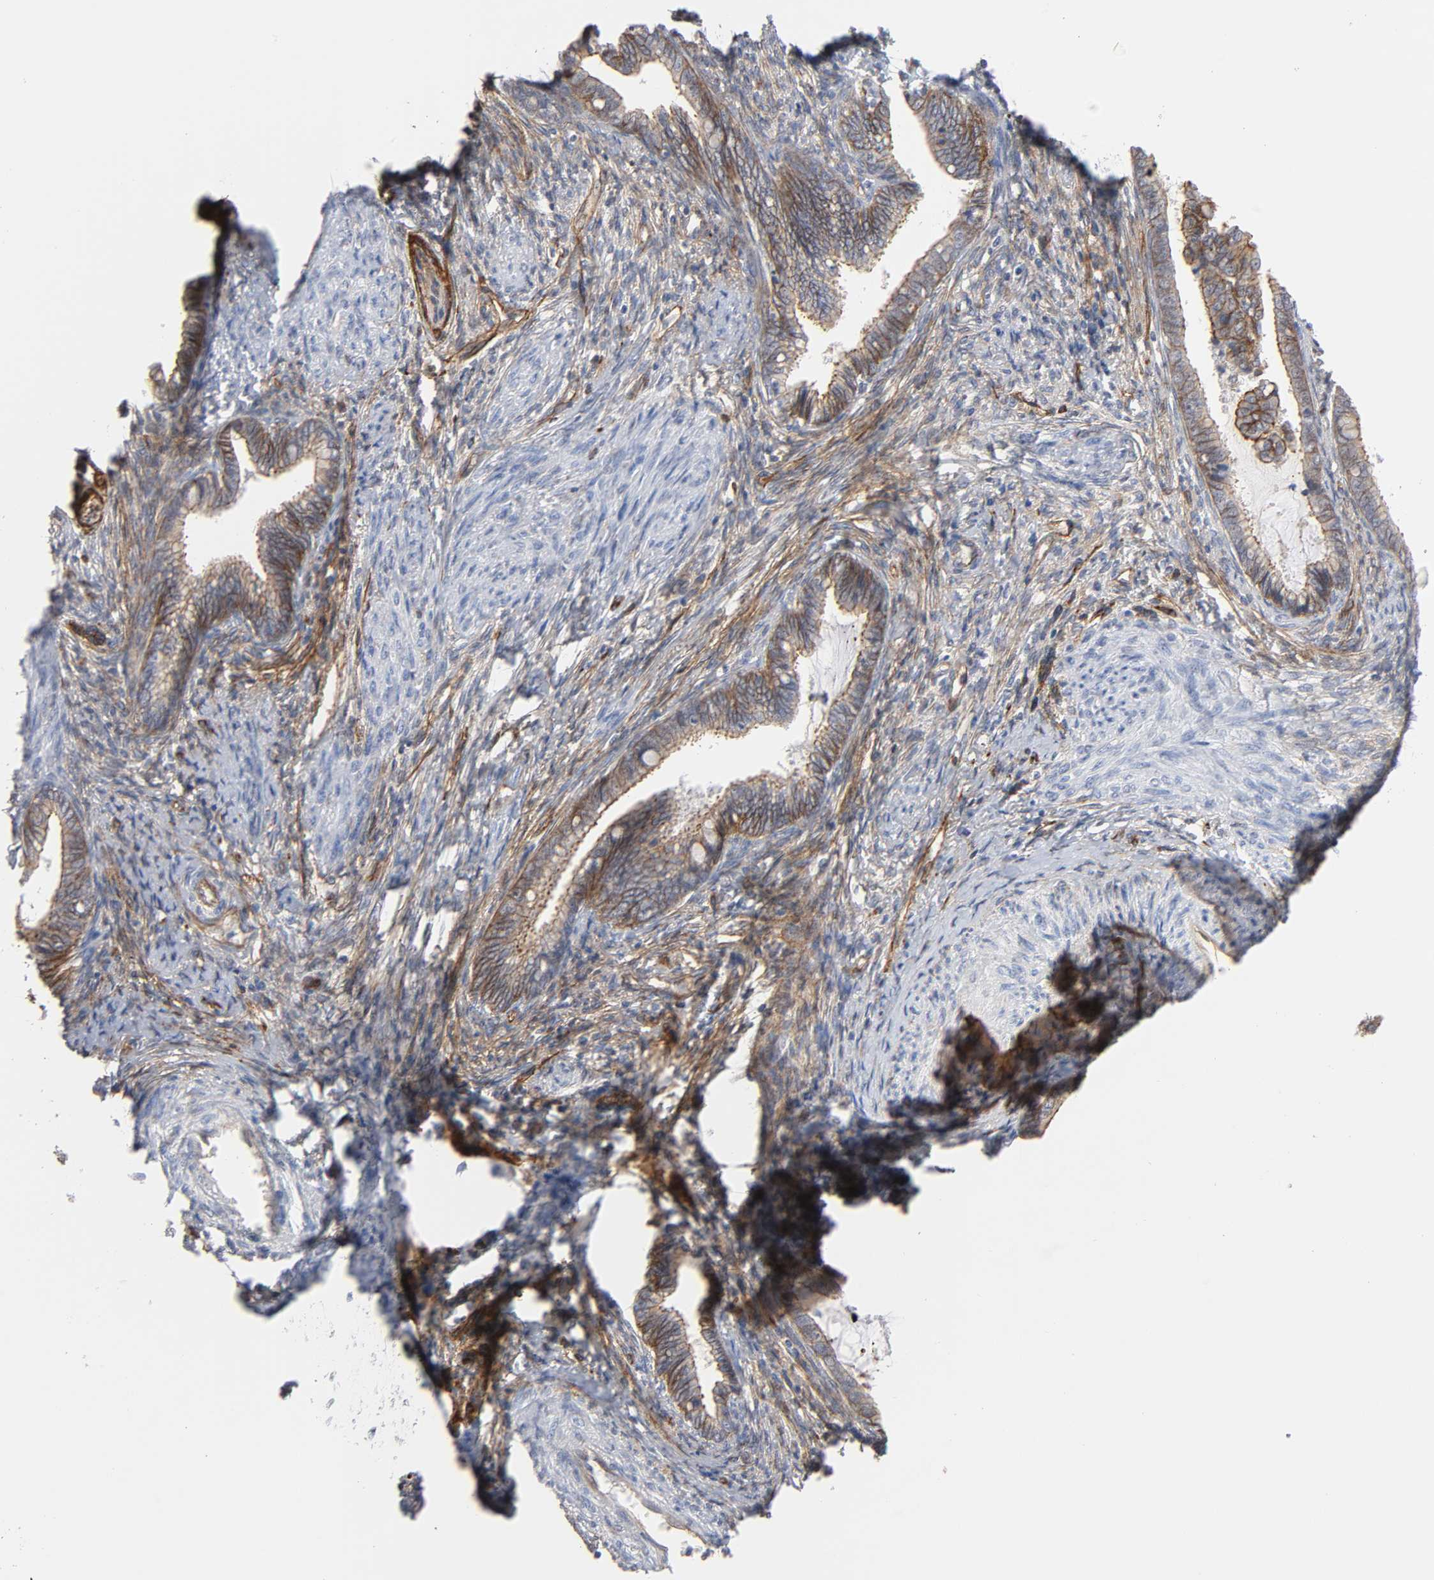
{"staining": {"intensity": "strong", "quantity": ">75%", "location": "cytoplasmic/membranous"}, "tissue": "cervical cancer", "cell_type": "Tumor cells", "image_type": "cancer", "snomed": [{"axis": "morphology", "description": "Adenocarcinoma, NOS"}, {"axis": "topography", "description": "Cervix"}], "caption": "Human cervical adenocarcinoma stained with a protein marker shows strong staining in tumor cells.", "gene": "SPTAN1", "patient": {"sex": "female", "age": 44}}